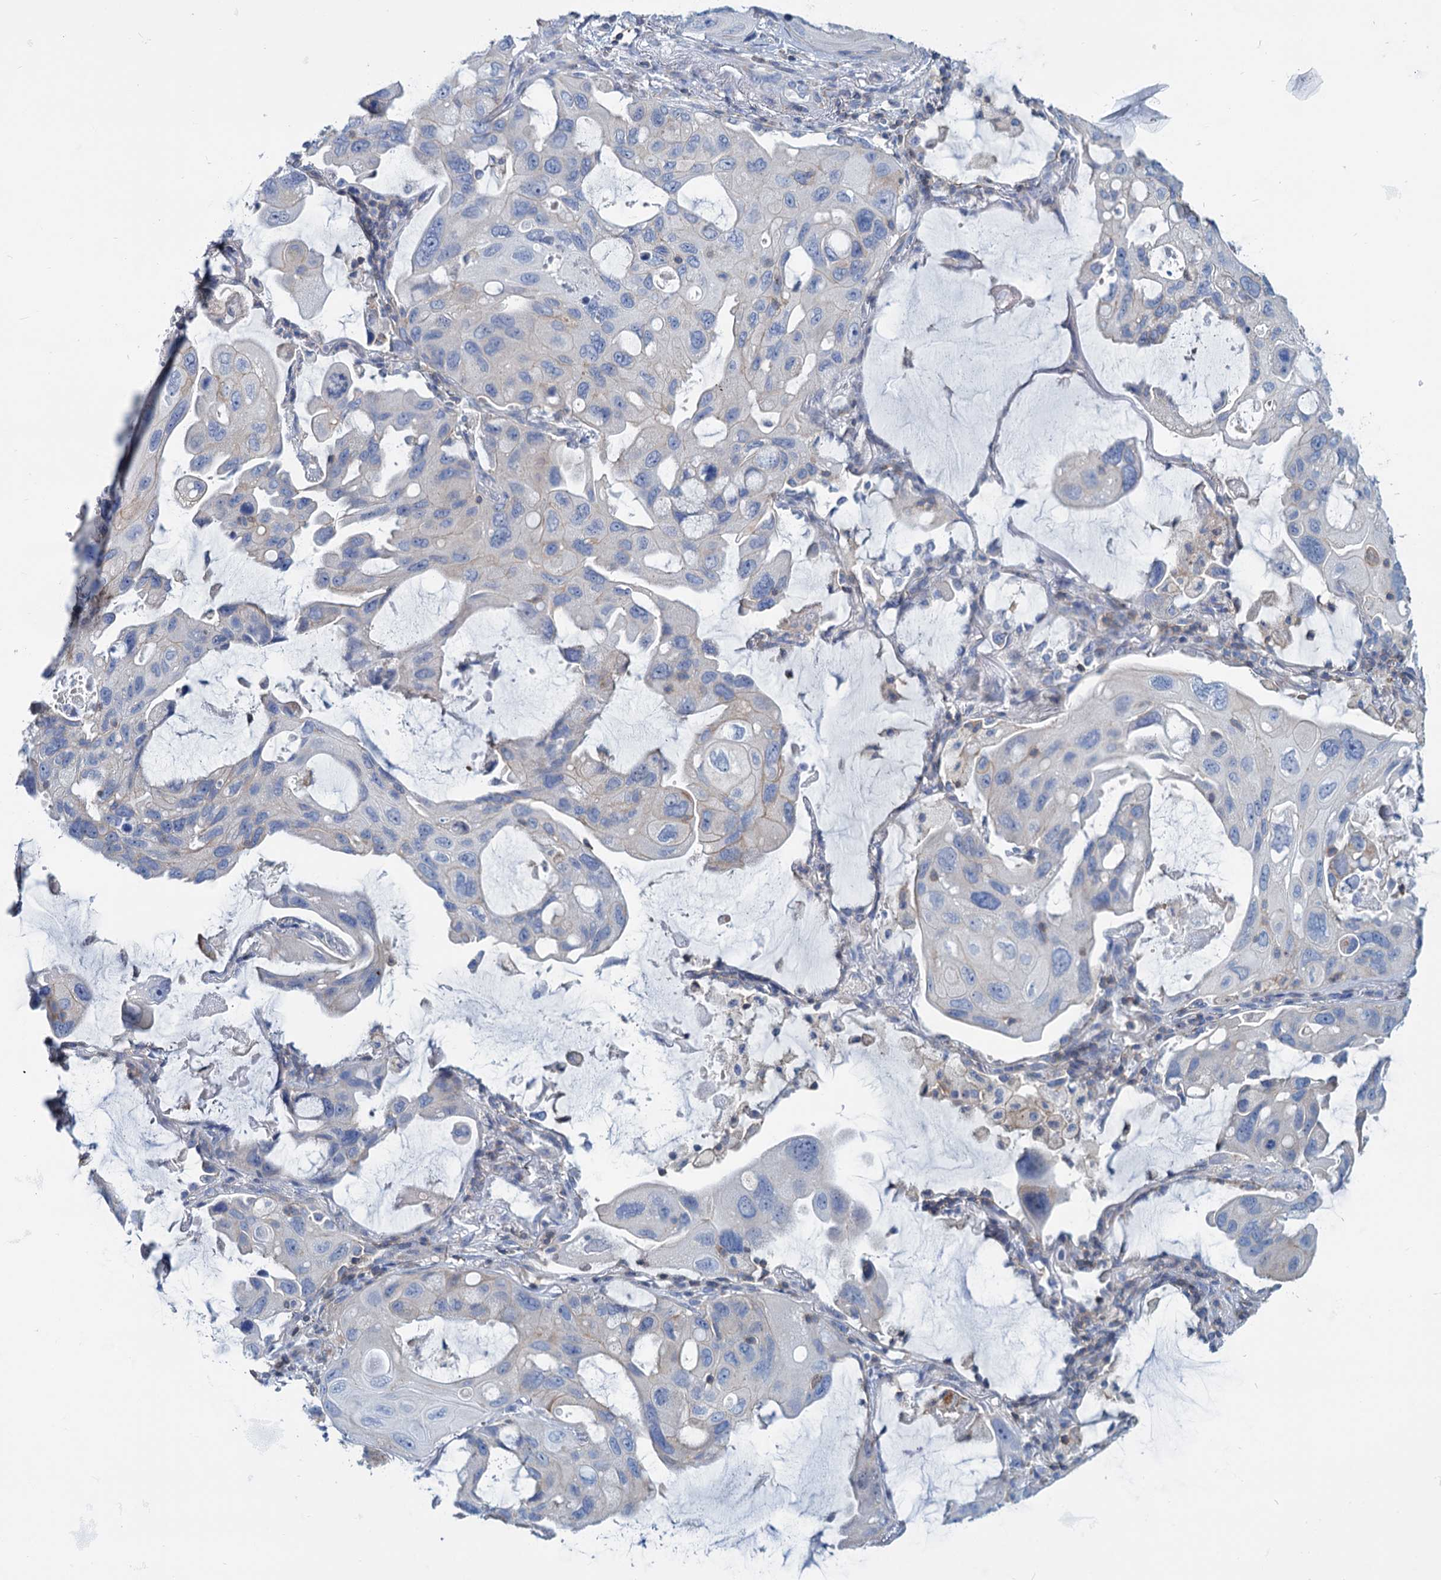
{"staining": {"intensity": "negative", "quantity": "none", "location": "none"}, "tissue": "lung cancer", "cell_type": "Tumor cells", "image_type": "cancer", "snomed": [{"axis": "morphology", "description": "Squamous cell carcinoma, NOS"}, {"axis": "topography", "description": "Lung"}], "caption": "Squamous cell carcinoma (lung) stained for a protein using IHC displays no expression tumor cells.", "gene": "LRCH4", "patient": {"sex": "female", "age": 73}}